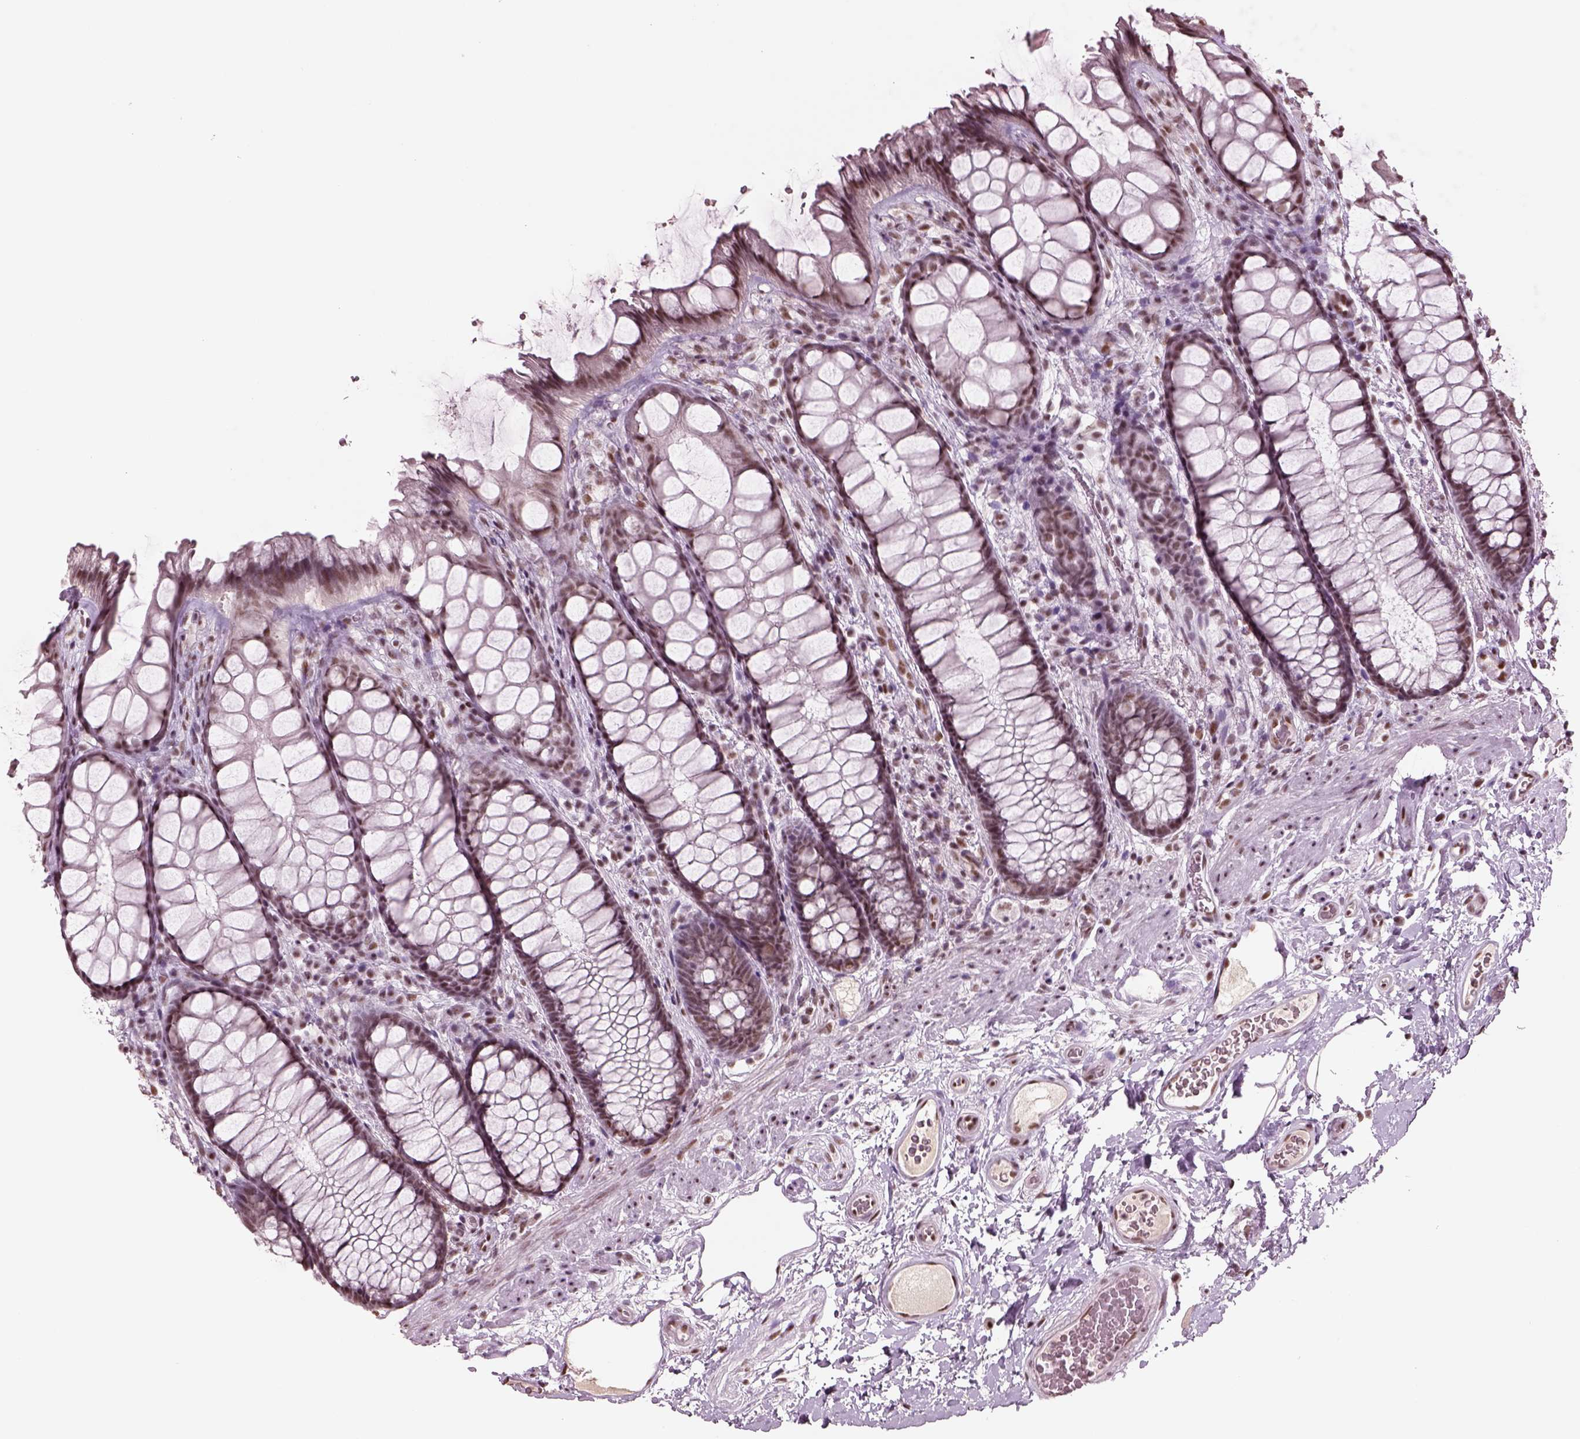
{"staining": {"intensity": "moderate", "quantity": "25%-75%", "location": "nuclear"}, "tissue": "rectum", "cell_type": "Glandular cells", "image_type": "normal", "snomed": [{"axis": "morphology", "description": "Normal tissue, NOS"}, {"axis": "topography", "description": "Rectum"}], "caption": "Immunohistochemistry (IHC) (DAB) staining of unremarkable rectum shows moderate nuclear protein staining in about 25%-75% of glandular cells.", "gene": "SEPHS1", "patient": {"sex": "female", "age": 62}}